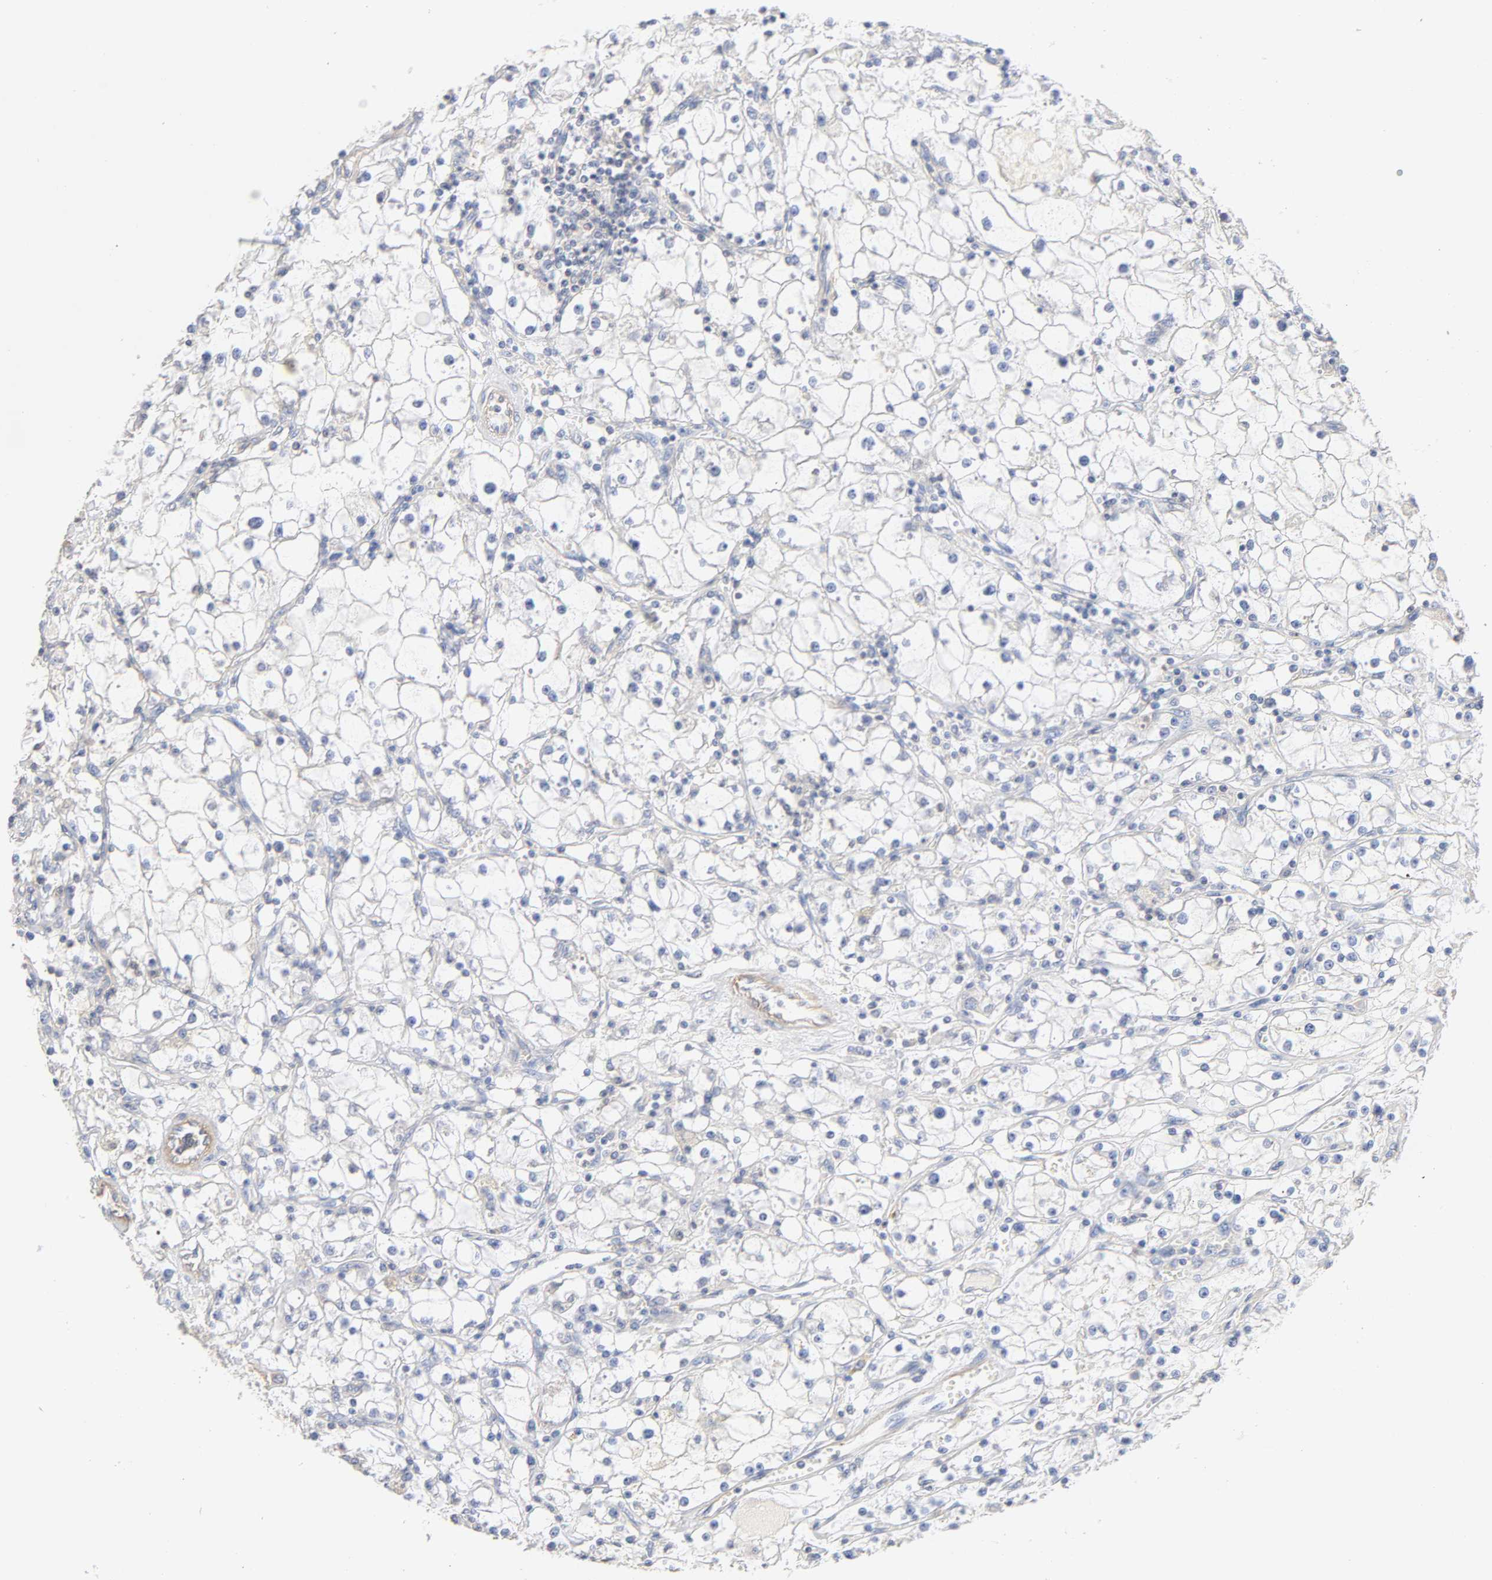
{"staining": {"intensity": "negative", "quantity": "none", "location": "none"}, "tissue": "renal cancer", "cell_type": "Tumor cells", "image_type": "cancer", "snomed": [{"axis": "morphology", "description": "Adenocarcinoma, NOS"}, {"axis": "topography", "description": "Kidney"}], "caption": "Protein analysis of renal cancer (adenocarcinoma) demonstrates no significant staining in tumor cells. (DAB (3,3'-diaminobenzidine) immunohistochemistry, high magnification).", "gene": "STRN3", "patient": {"sex": "male", "age": 56}}